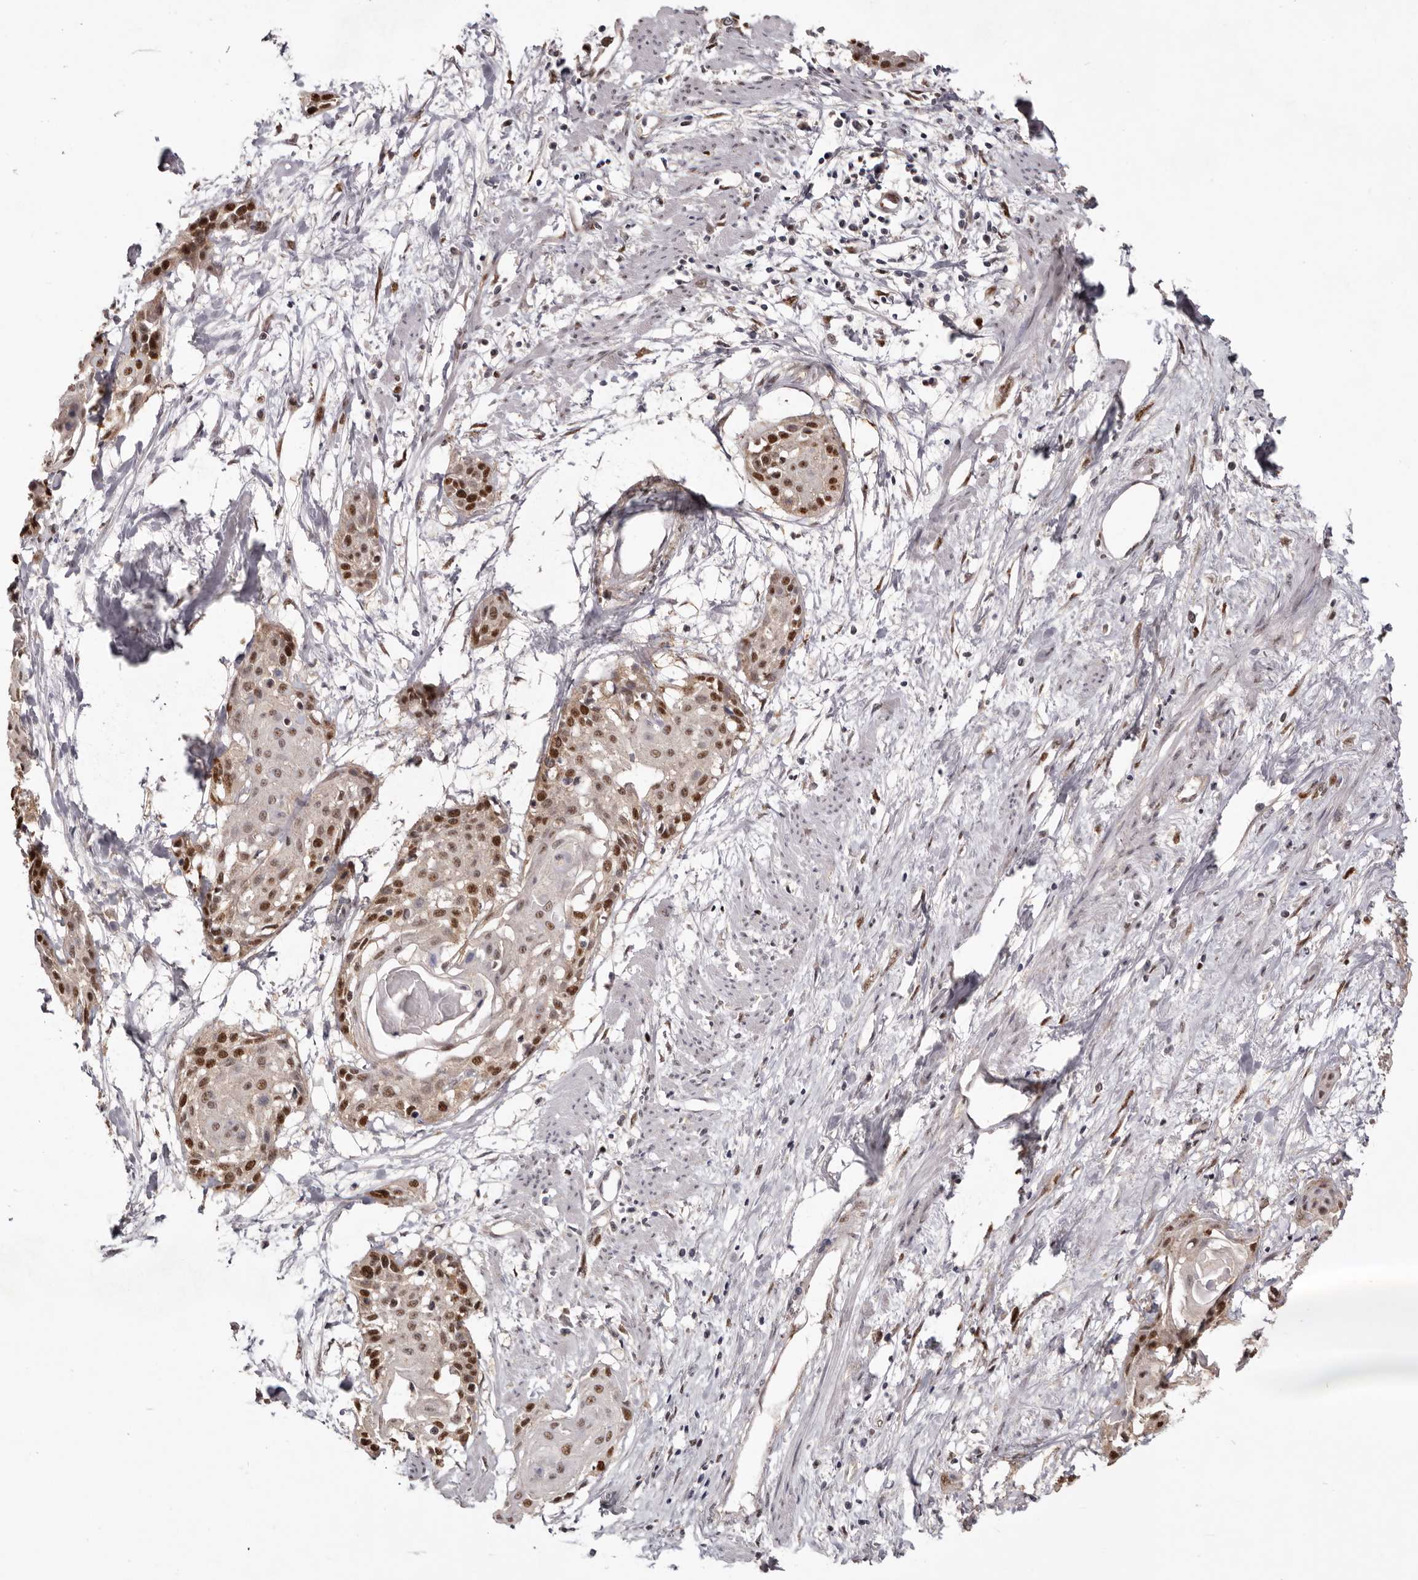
{"staining": {"intensity": "strong", "quantity": ">75%", "location": "cytoplasmic/membranous,nuclear"}, "tissue": "cervical cancer", "cell_type": "Tumor cells", "image_type": "cancer", "snomed": [{"axis": "morphology", "description": "Squamous cell carcinoma, NOS"}, {"axis": "topography", "description": "Cervix"}], "caption": "Protein expression analysis of human squamous cell carcinoma (cervical) reveals strong cytoplasmic/membranous and nuclear expression in about >75% of tumor cells.", "gene": "NOTCH1", "patient": {"sex": "female", "age": 57}}